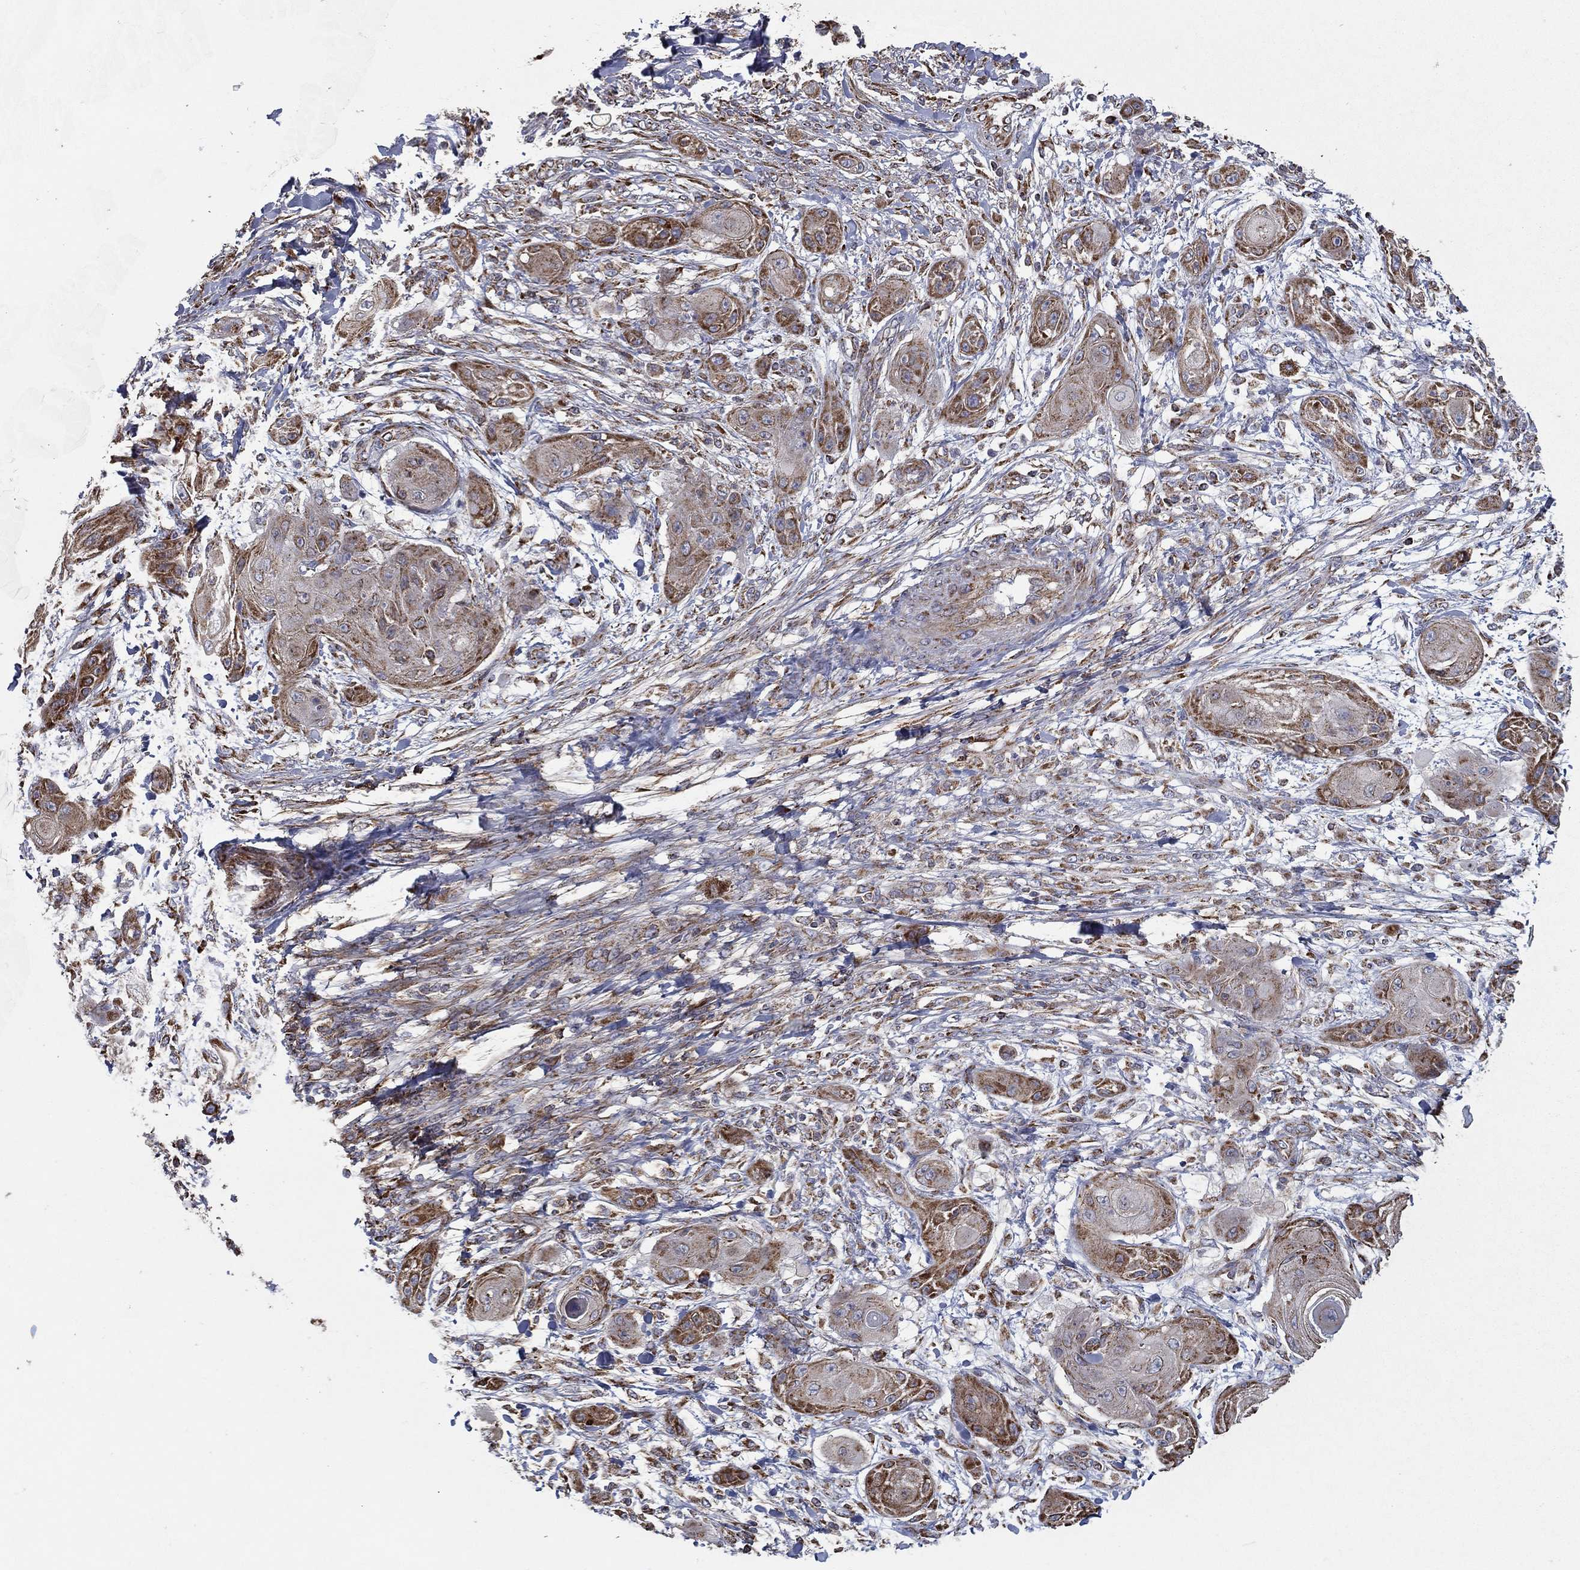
{"staining": {"intensity": "moderate", "quantity": "<25%", "location": "cytoplasmic/membranous"}, "tissue": "skin cancer", "cell_type": "Tumor cells", "image_type": "cancer", "snomed": [{"axis": "morphology", "description": "Squamous cell carcinoma, NOS"}, {"axis": "topography", "description": "Skin"}], "caption": "Moderate cytoplasmic/membranous expression is appreciated in approximately <25% of tumor cells in squamous cell carcinoma (skin). (IHC, brightfield microscopy, high magnification).", "gene": "MT-CYB", "patient": {"sex": "male", "age": 62}}